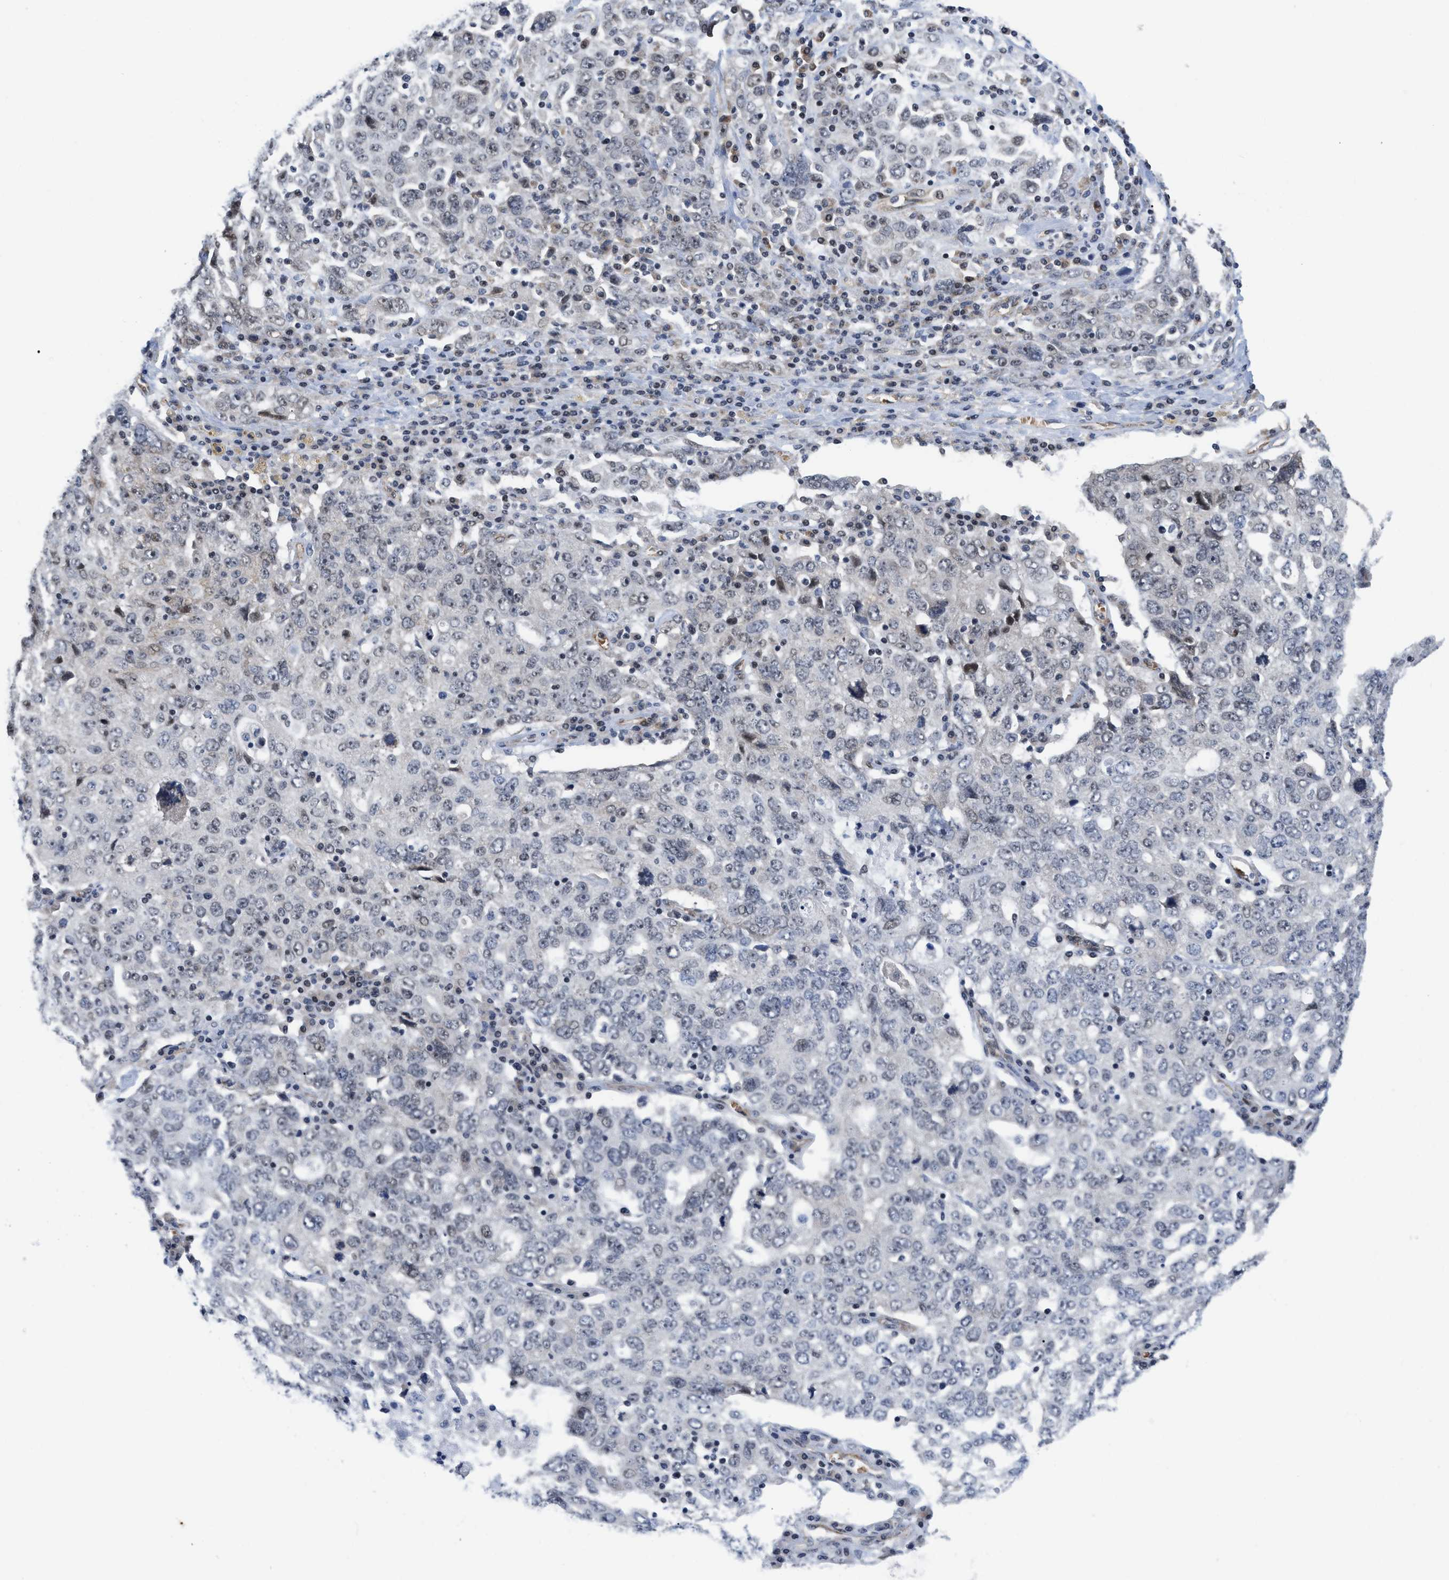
{"staining": {"intensity": "moderate", "quantity": "<25%", "location": "nuclear"}, "tissue": "ovarian cancer", "cell_type": "Tumor cells", "image_type": "cancer", "snomed": [{"axis": "morphology", "description": "Carcinoma, endometroid"}, {"axis": "topography", "description": "Ovary"}], "caption": "Immunohistochemistry (IHC) of human endometroid carcinoma (ovarian) demonstrates low levels of moderate nuclear positivity in about <25% of tumor cells.", "gene": "GPRASP2", "patient": {"sex": "female", "age": 62}}